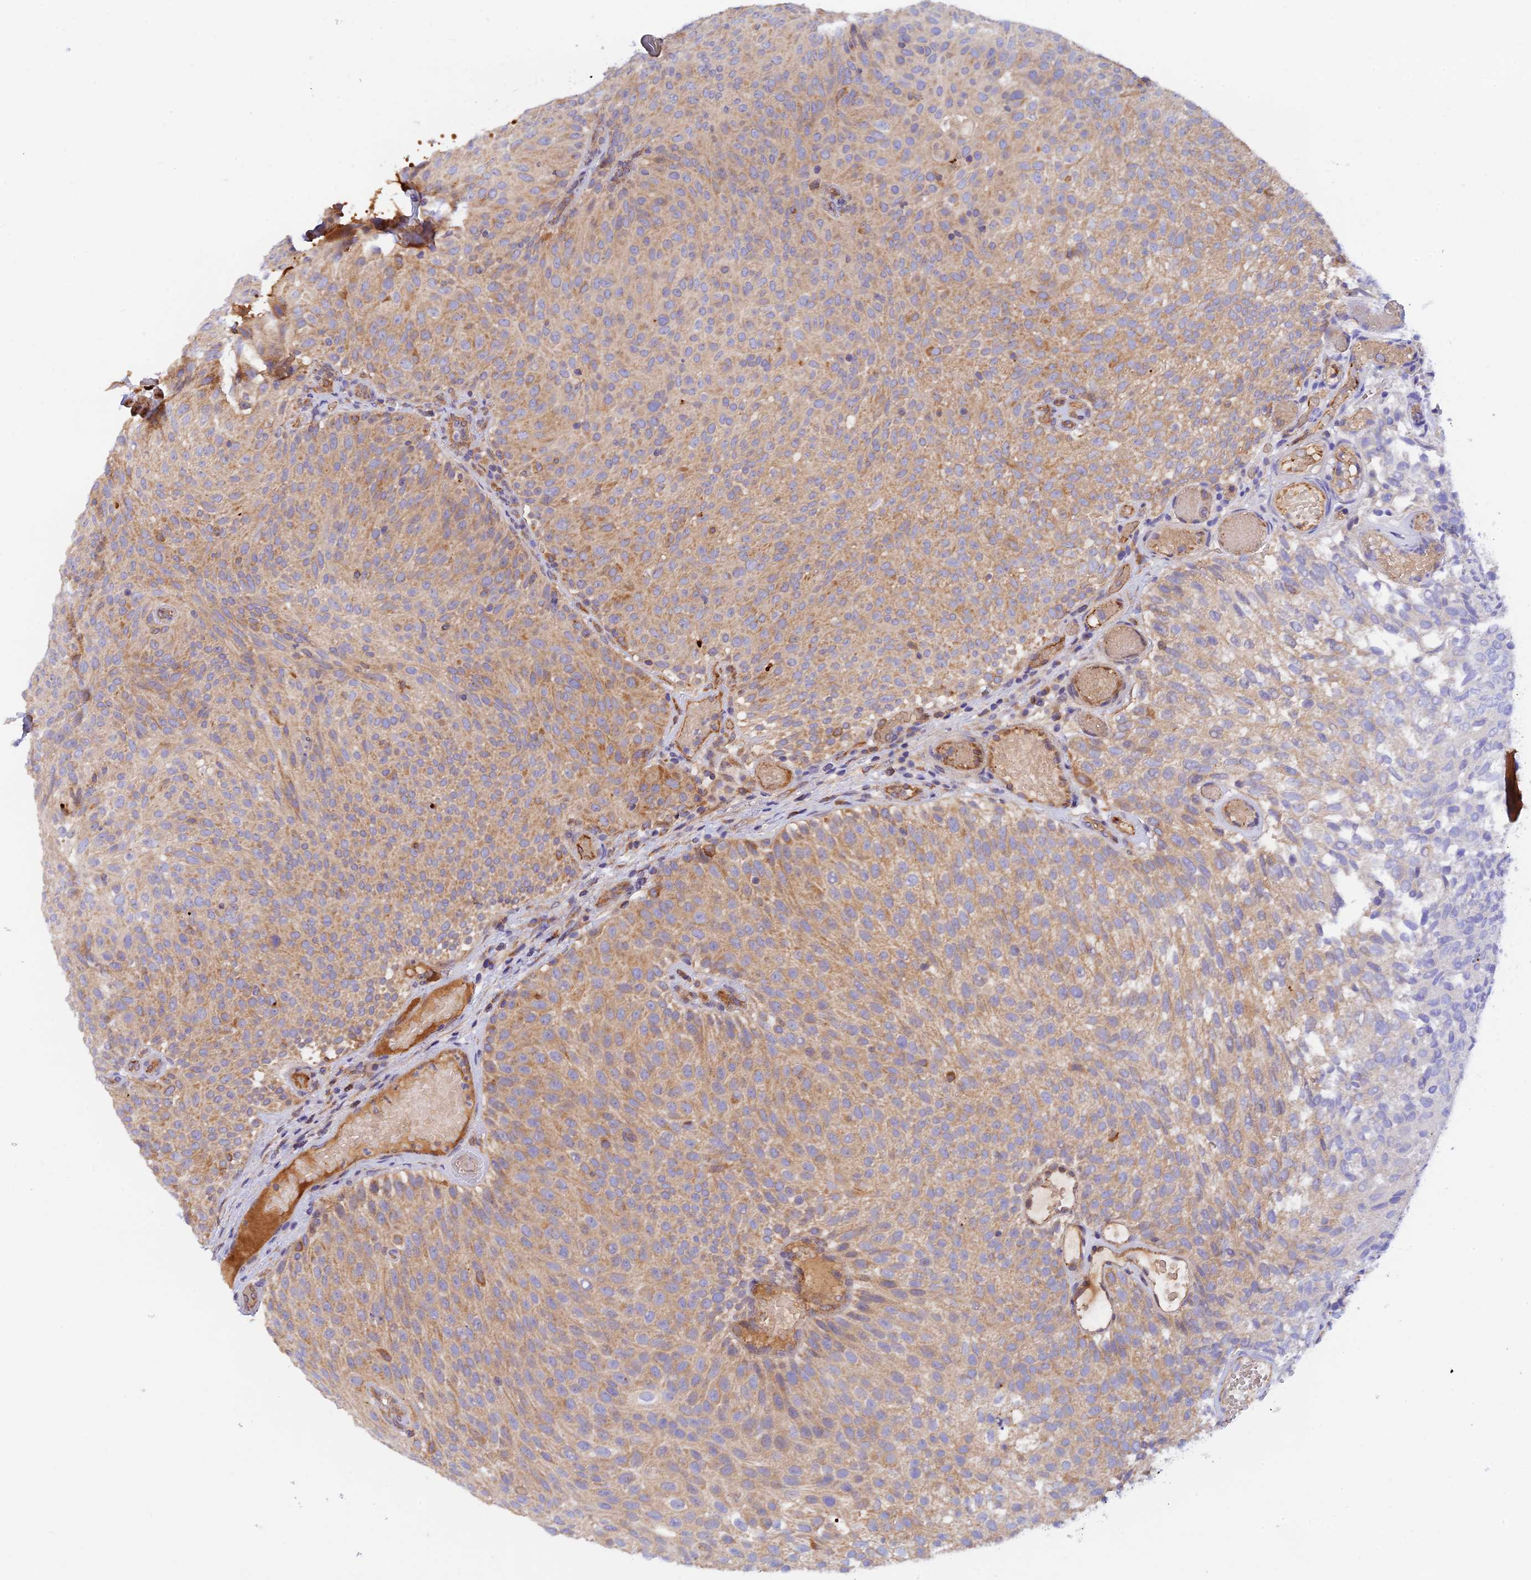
{"staining": {"intensity": "moderate", "quantity": "25%-75%", "location": "cytoplasmic/membranous"}, "tissue": "urothelial cancer", "cell_type": "Tumor cells", "image_type": "cancer", "snomed": [{"axis": "morphology", "description": "Urothelial carcinoma, Low grade"}, {"axis": "topography", "description": "Urinary bladder"}], "caption": "Immunohistochemistry (IHC) (DAB (3,3'-diaminobenzidine)) staining of low-grade urothelial carcinoma demonstrates moderate cytoplasmic/membranous protein staining in about 25%-75% of tumor cells.", "gene": "RANBP6", "patient": {"sex": "male", "age": 78}}